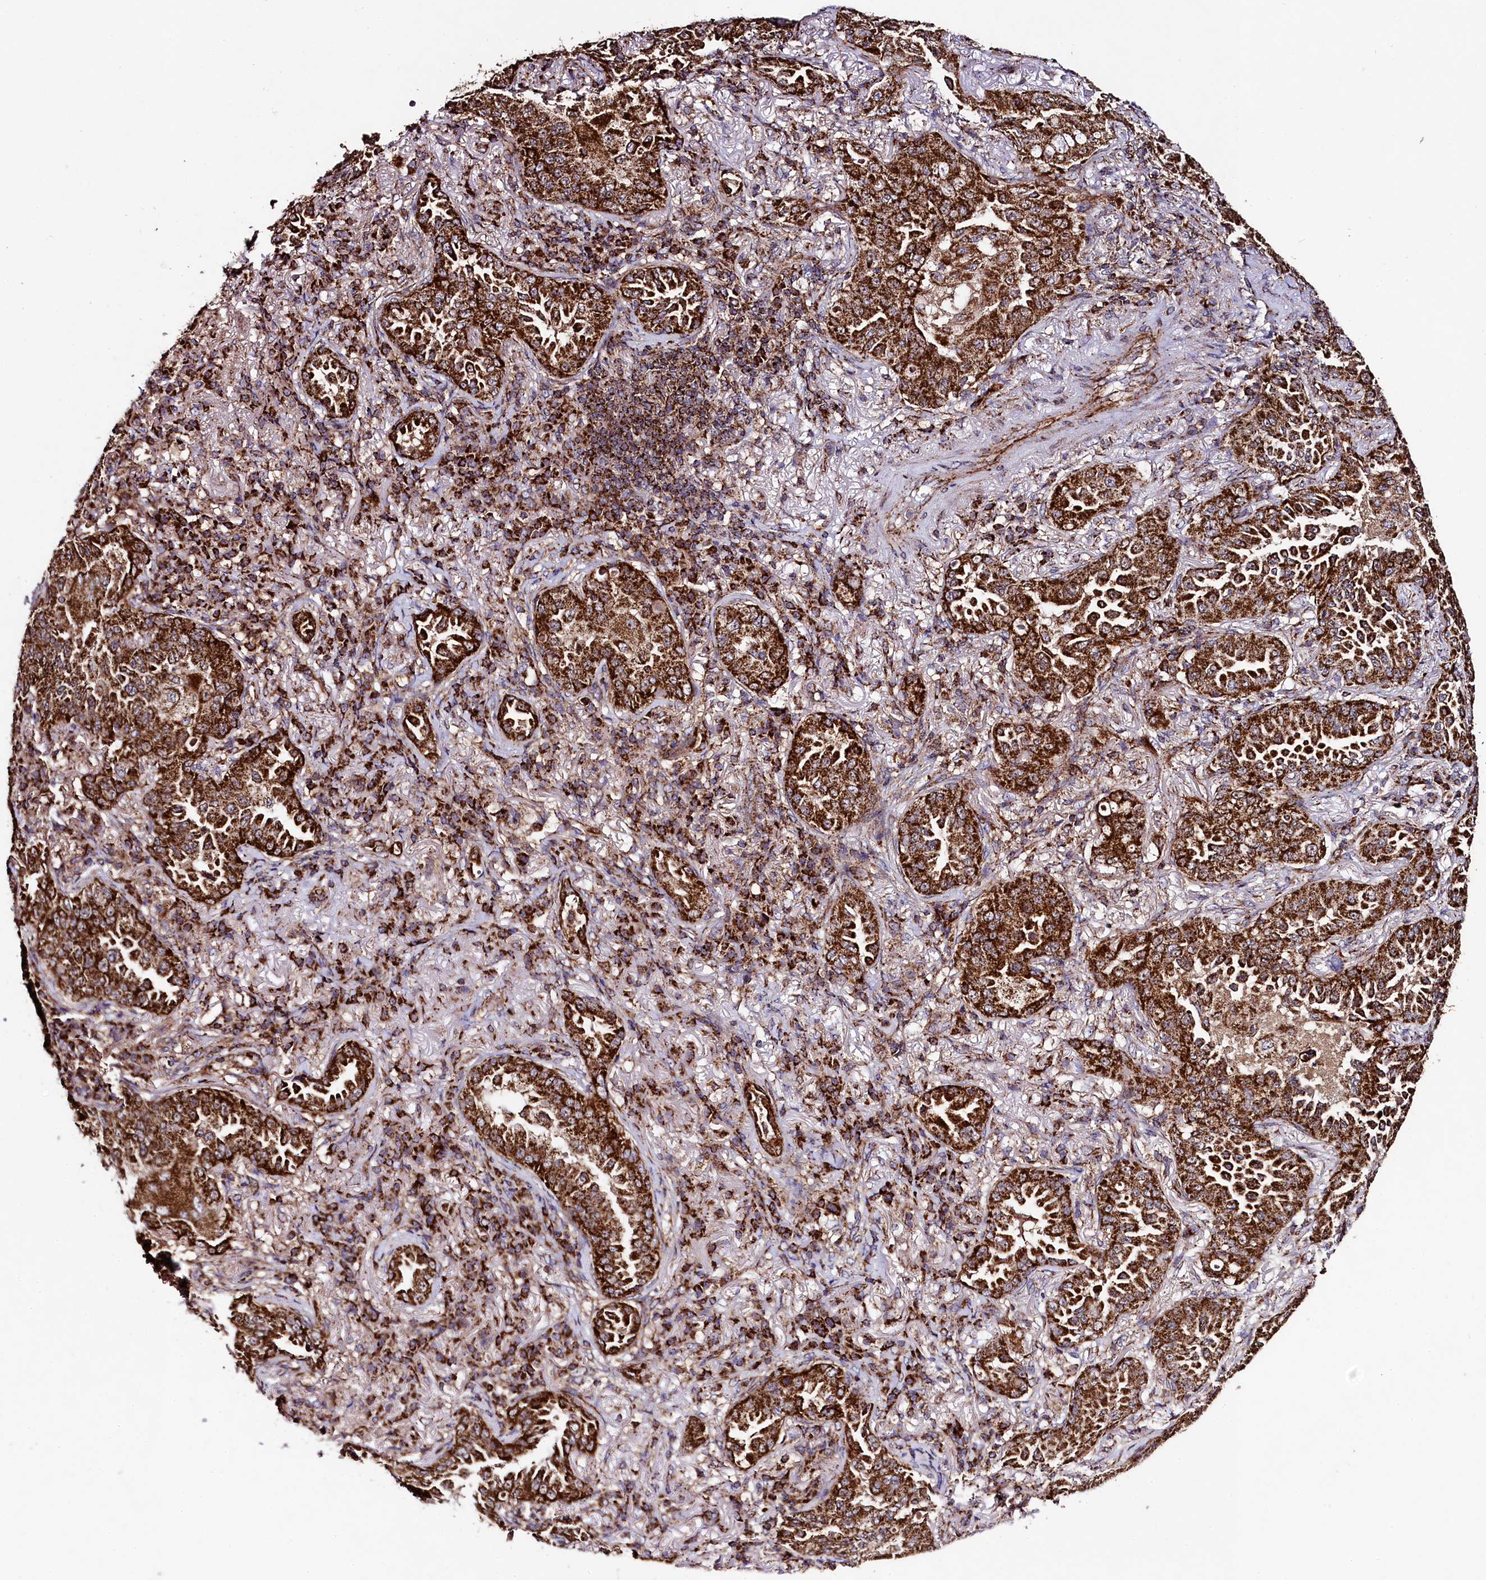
{"staining": {"intensity": "strong", "quantity": ">75%", "location": "cytoplasmic/membranous"}, "tissue": "lung cancer", "cell_type": "Tumor cells", "image_type": "cancer", "snomed": [{"axis": "morphology", "description": "Adenocarcinoma, NOS"}, {"axis": "topography", "description": "Lung"}], "caption": "An image of lung adenocarcinoma stained for a protein demonstrates strong cytoplasmic/membranous brown staining in tumor cells.", "gene": "CLYBL", "patient": {"sex": "female", "age": 69}}